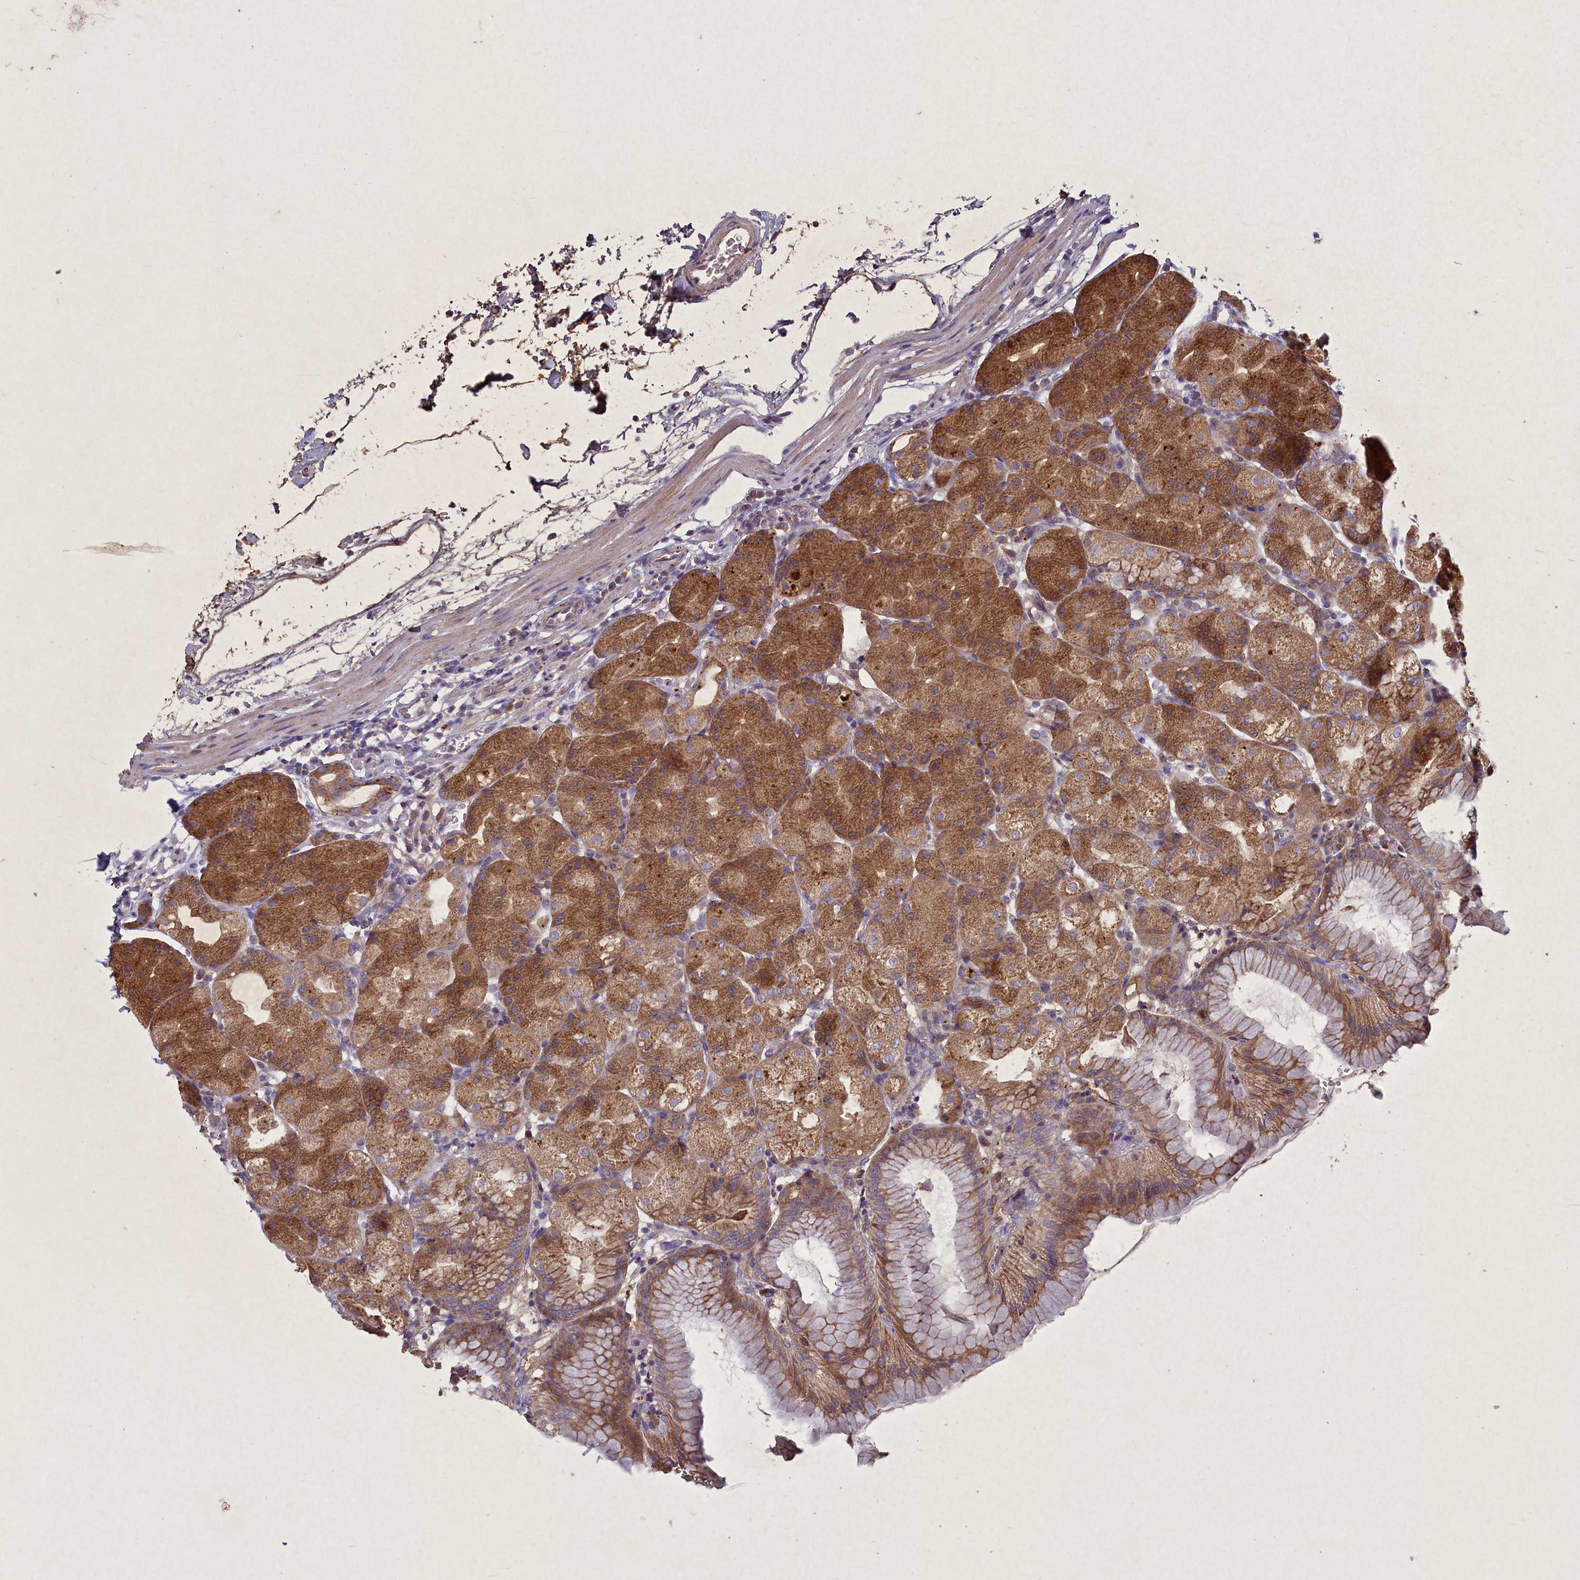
{"staining": {"intensity": "moderate", "quantity": ">75%", "location": "cytoplasmic/membranous"}, "tissue": "stomach", "cell_type": "Glandular cells", "image_type": "normal", "snomed": [{"axis": "morphology", "description": "Normal tissue, NOS"}, {"axis": "topography", "description": "Stomach, upper"}, {"axis": "topography", "description": "Stomach, lower"}], "caption": "A brown stain shows moderate cytoplasmic/membranous expression of a protein in glandular cells of benign human stomach.", "gene": "CIAO2B", "patient": {"sex": "male", "age": 62}}